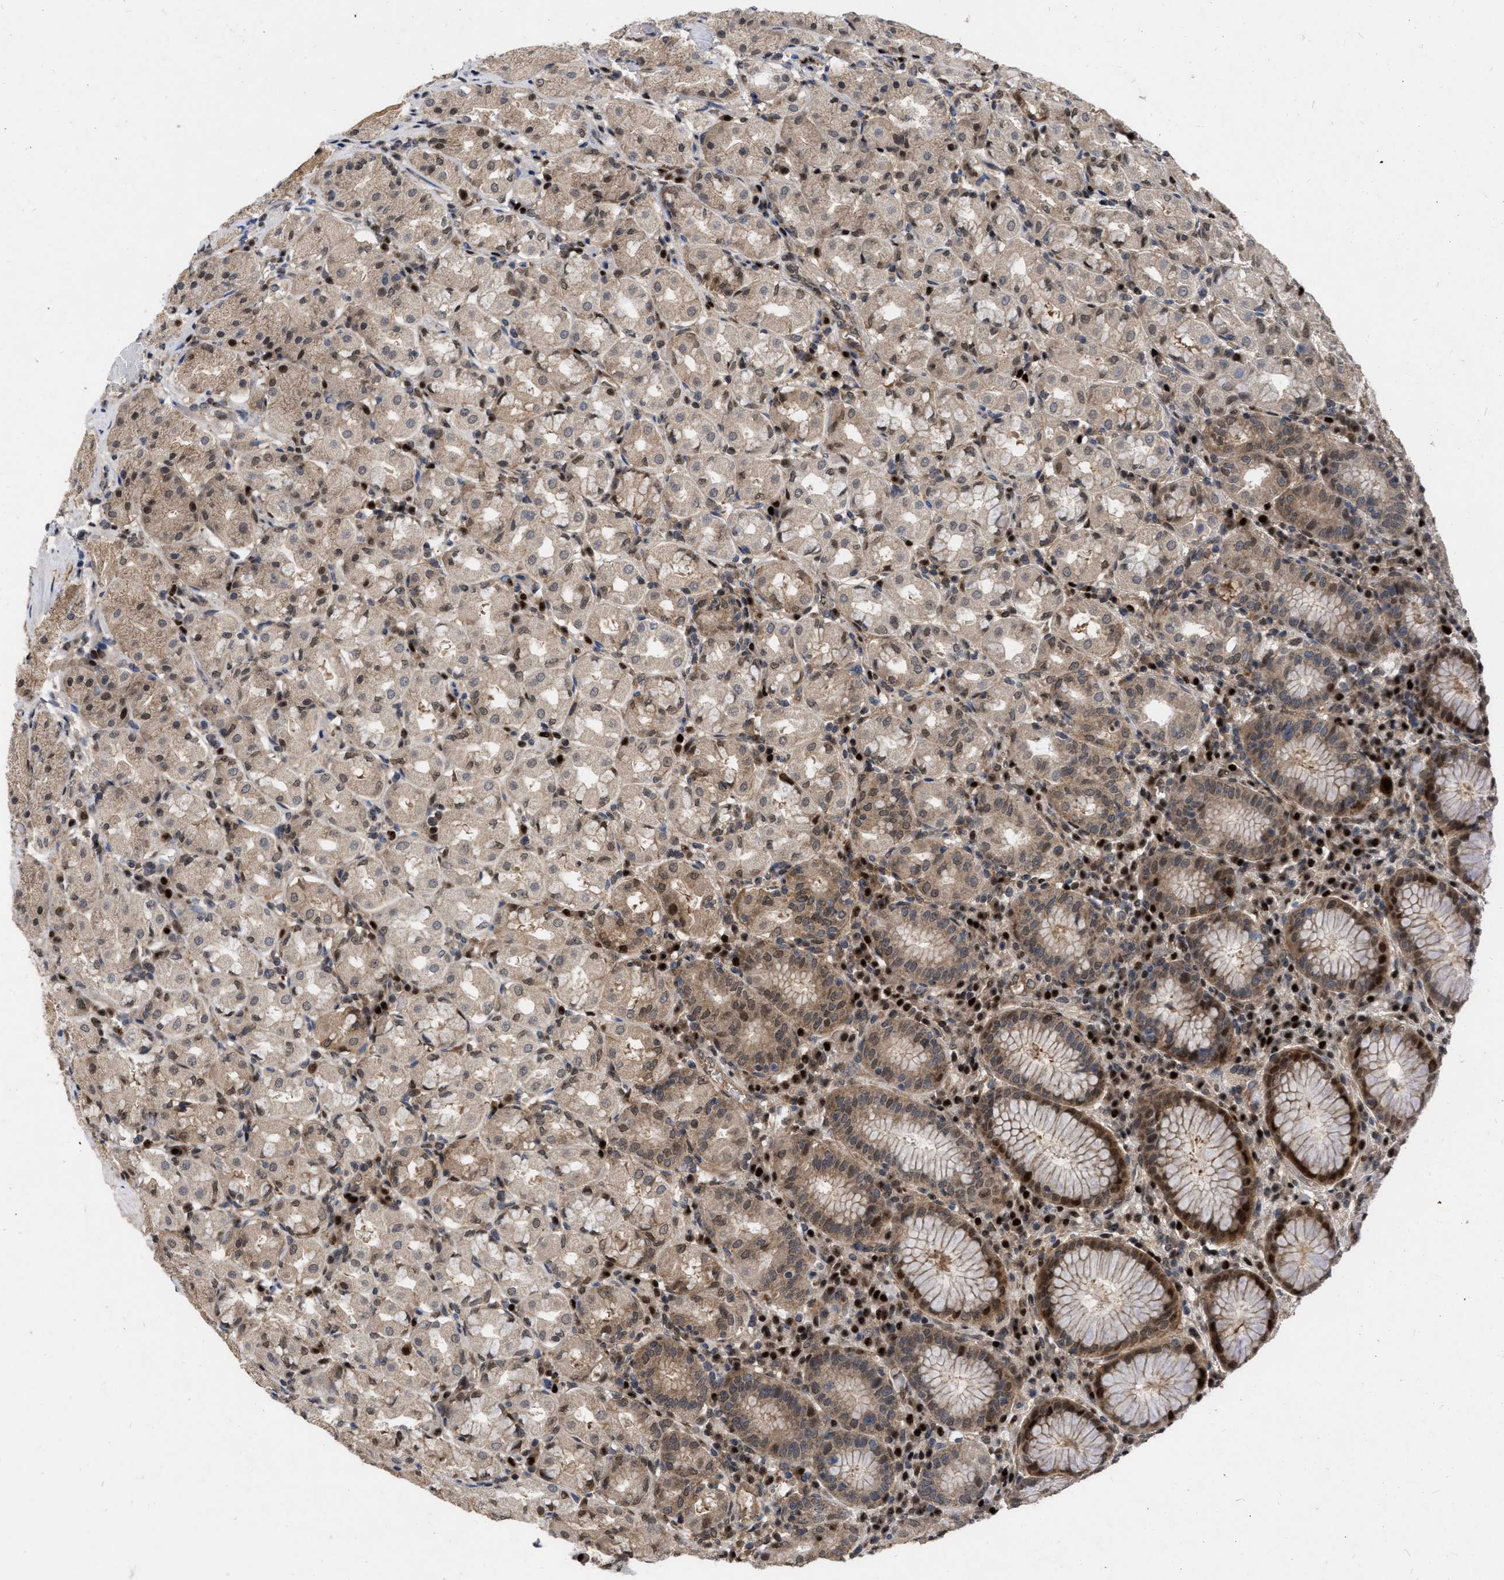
{"staining": {"intensity": "moderate", "quantity": "25%-75%", "location": "cytoplasmic/membranous,nuclear"}, "tissue": "stomach", "cell_type": "Glandular cells", "image_type": "normal", "snomed": [{"axis": "morphology", "description": "Normal tissue, NOS"}, {"axis": "topography", "description": "Stomach"}, {"axis": "topography", "description": "Stomach, lower"}], "caption": "Protein staining of unremarkable stomach reveals moderate cytoplasmic/membranous,nuclear staining in approximately 25%-75% of glandular cells.", "gene": "MDM4", "patient": {"sex": "female", "age": 56}}